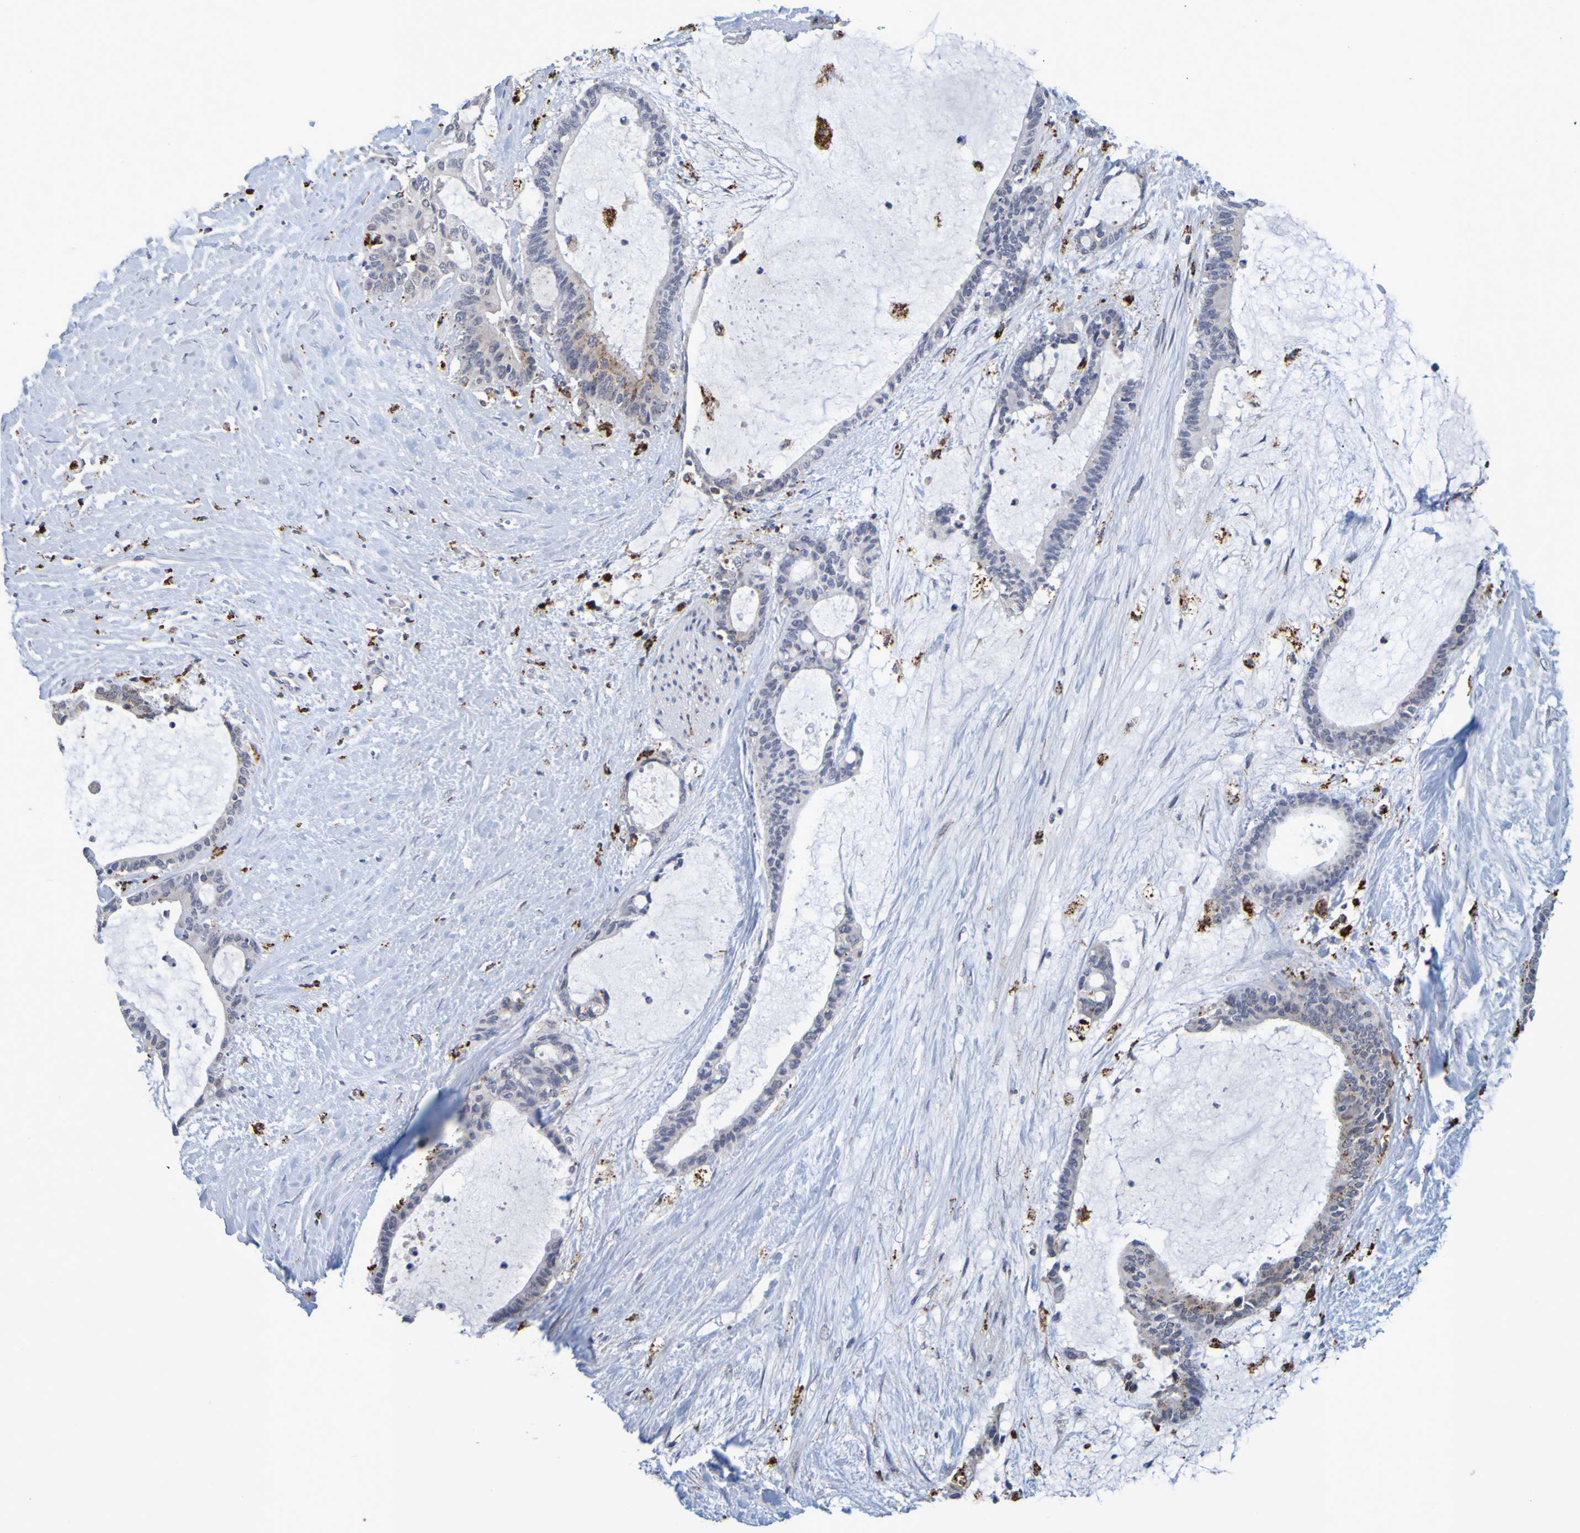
{"staining": {"intensity": "moderate", "quantity": "<25%", "location": "cytoplasmic/membranous"}, "tissue": "liver cancer", "cell_type": "Tumor cells", "image_type": "cancer", "snomed": [{"axis": "morphology", "description": "Cholangiocarcinoma"}, {"axis": "topography", "description": "Liver"}], "caption": "Immunohistochemistry (IHC) (DAB (3,3'-diaminobenzidine)) staining of liver cholangiocarcinoma reveals moderate cytoplasmic/membranous protein positivity in approximately <25% of tumor cells. The staining was performed using DAB to visualize the protein expression in brown, while the nuclei were stained in blue with hematoxylin (Magnification: 20x).", "gene": "TPH1", "patient": {"sex": "female", "age": 73}}